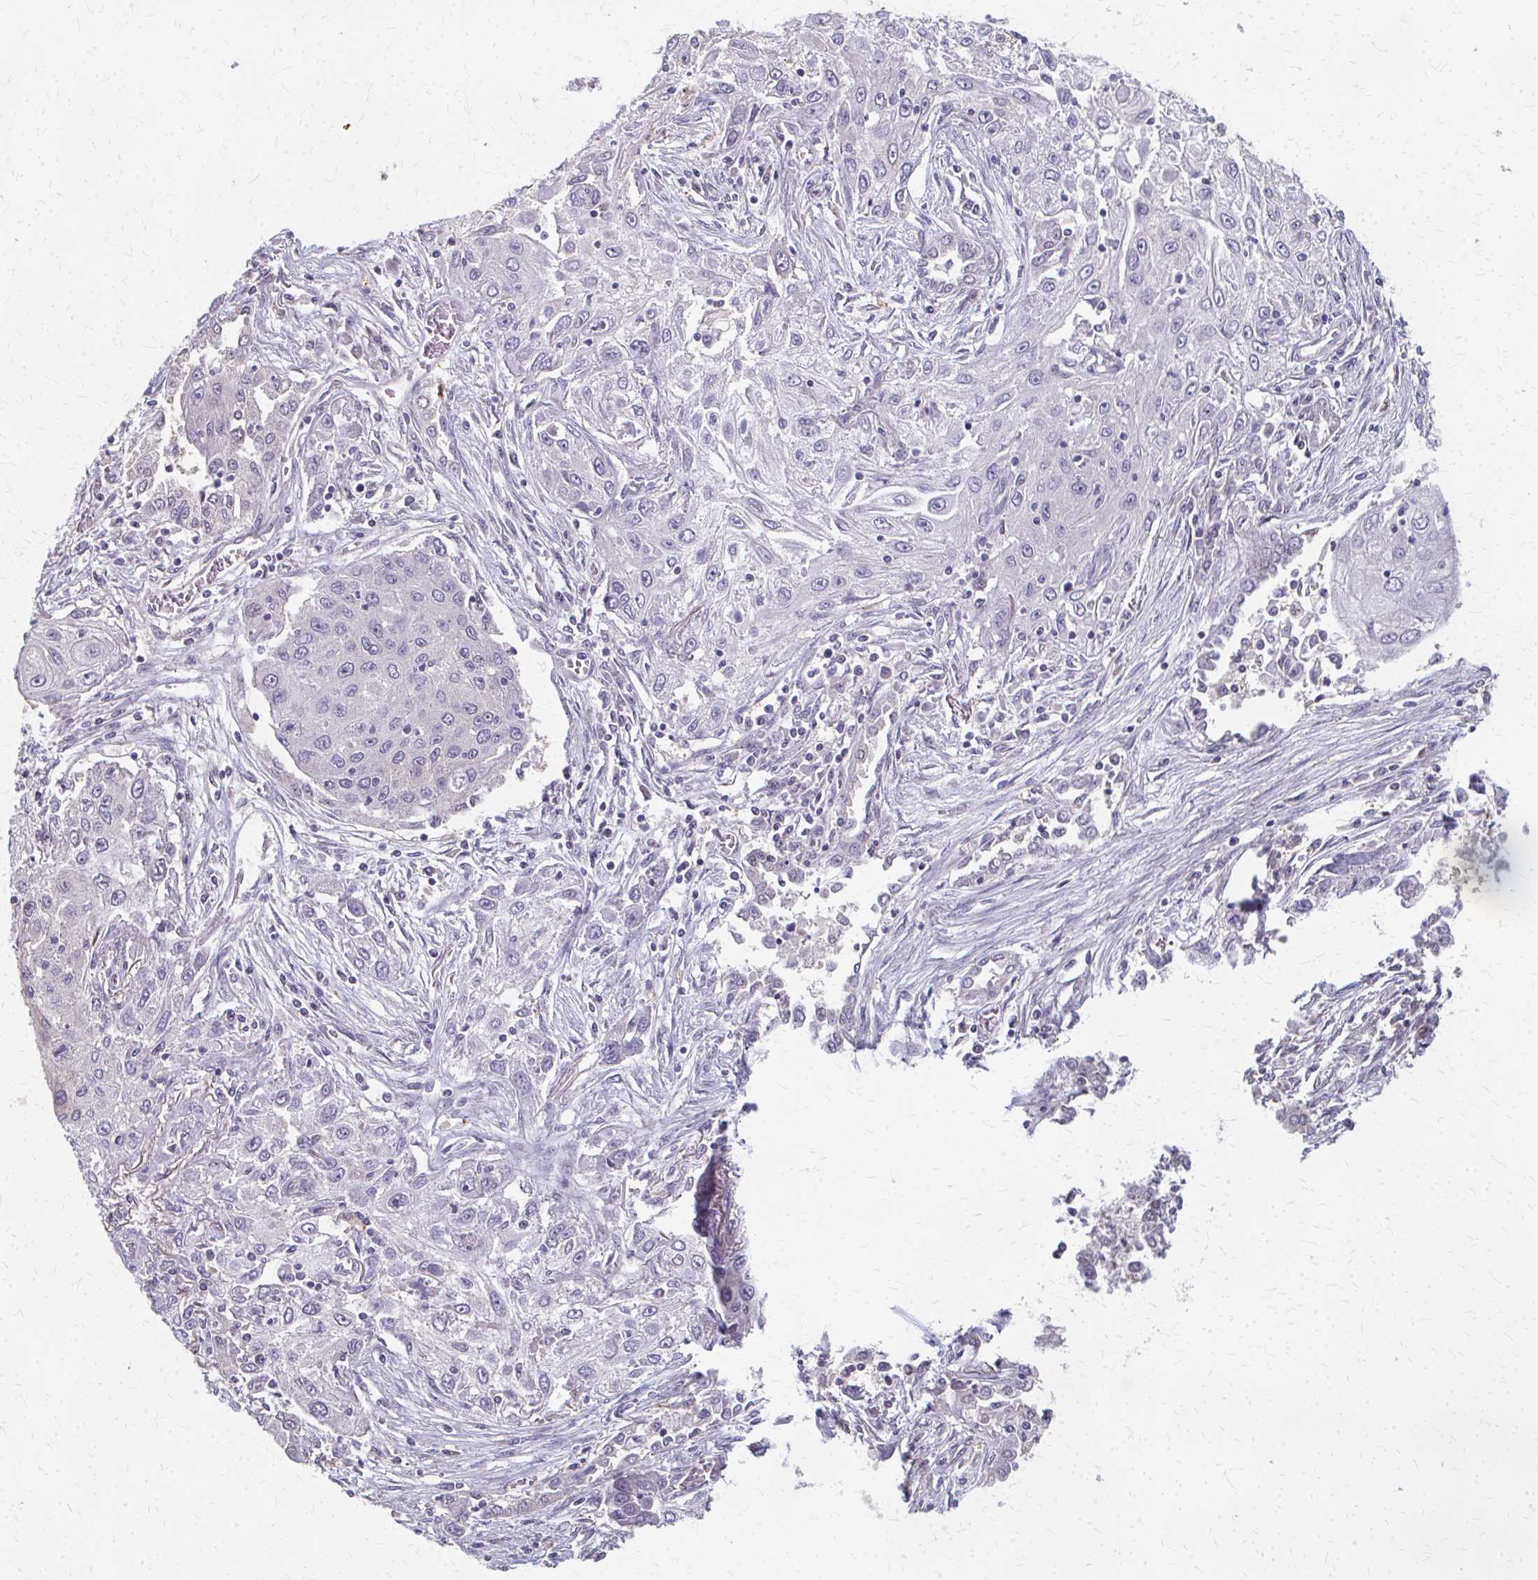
{"staining": {"intensity": "negative", "quantity": "none", "location": "none"}, "tissue": "lung cancer", "cell_type": "Tumor cells", "image_type": "cancer", "snomed": [{"axis": "morphology", "description": "Squamous cell carcinoma, NOS"}, {"axis": "topography", "description": "Lung"}], "caption": "An immunohistochemistry image of lung cancer is shown. There is no staining in tumor cells of lung cancer.", "gene": "RABGAP1L", "patient": {"sex": "female", "age": 69}}